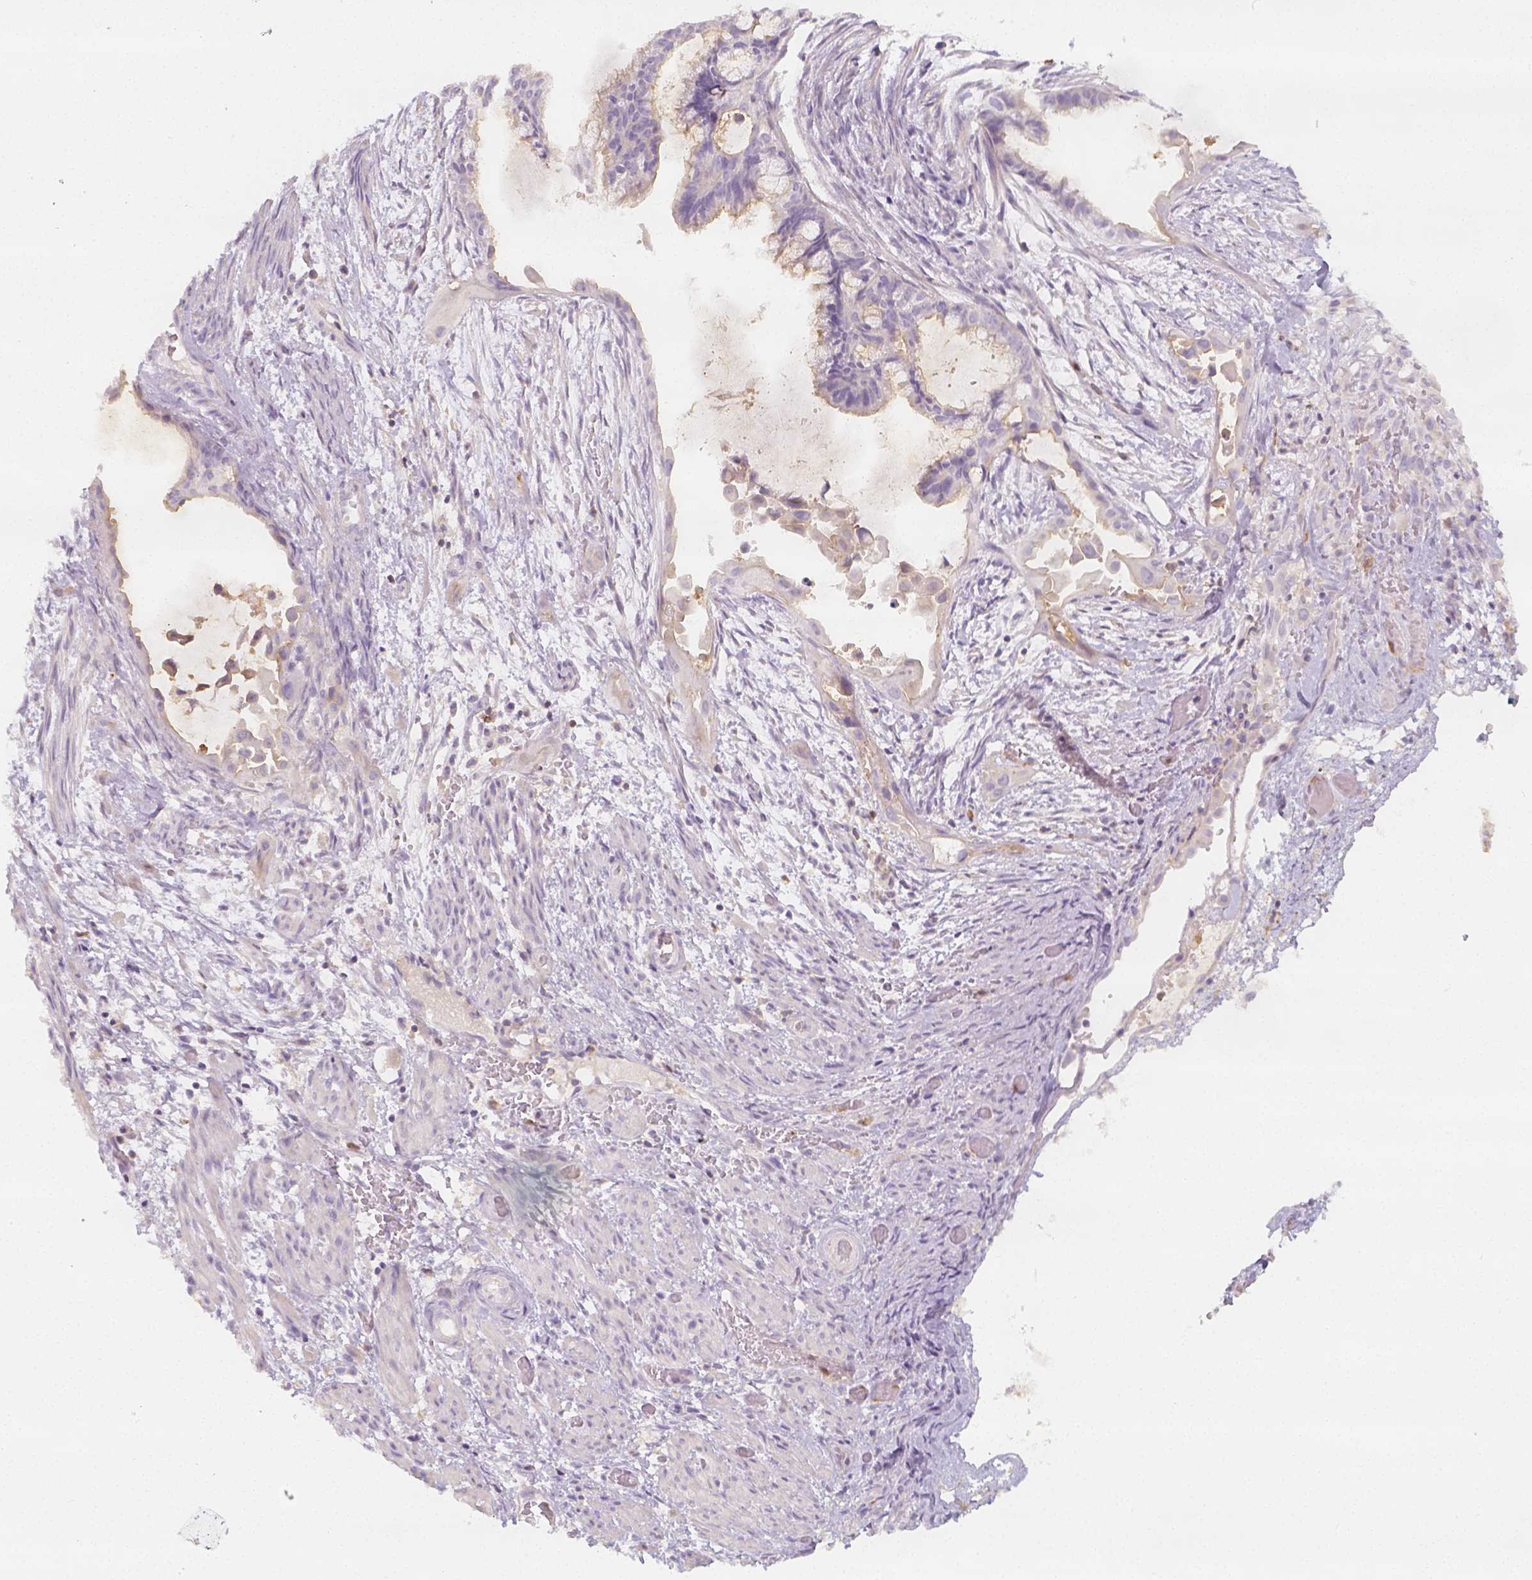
{"staining": {"intensity": "negative", "quantity": "none", "location": "none"}, "tissue": "endometrial cancer", "cell_type": "Tumor cells", "image_type": "cancer", "snomed": [{"axis": "morphology", "description": "Adenocarcinoma, NOS"}, {"axis": "topography", "description": "Endometrium"}], "caption": "Protein analysis of endometrial cancer reveals no significant expression in tumor cells.", "gene": "PTPRJ", "patient": {"sex": "female", "age": 86}}